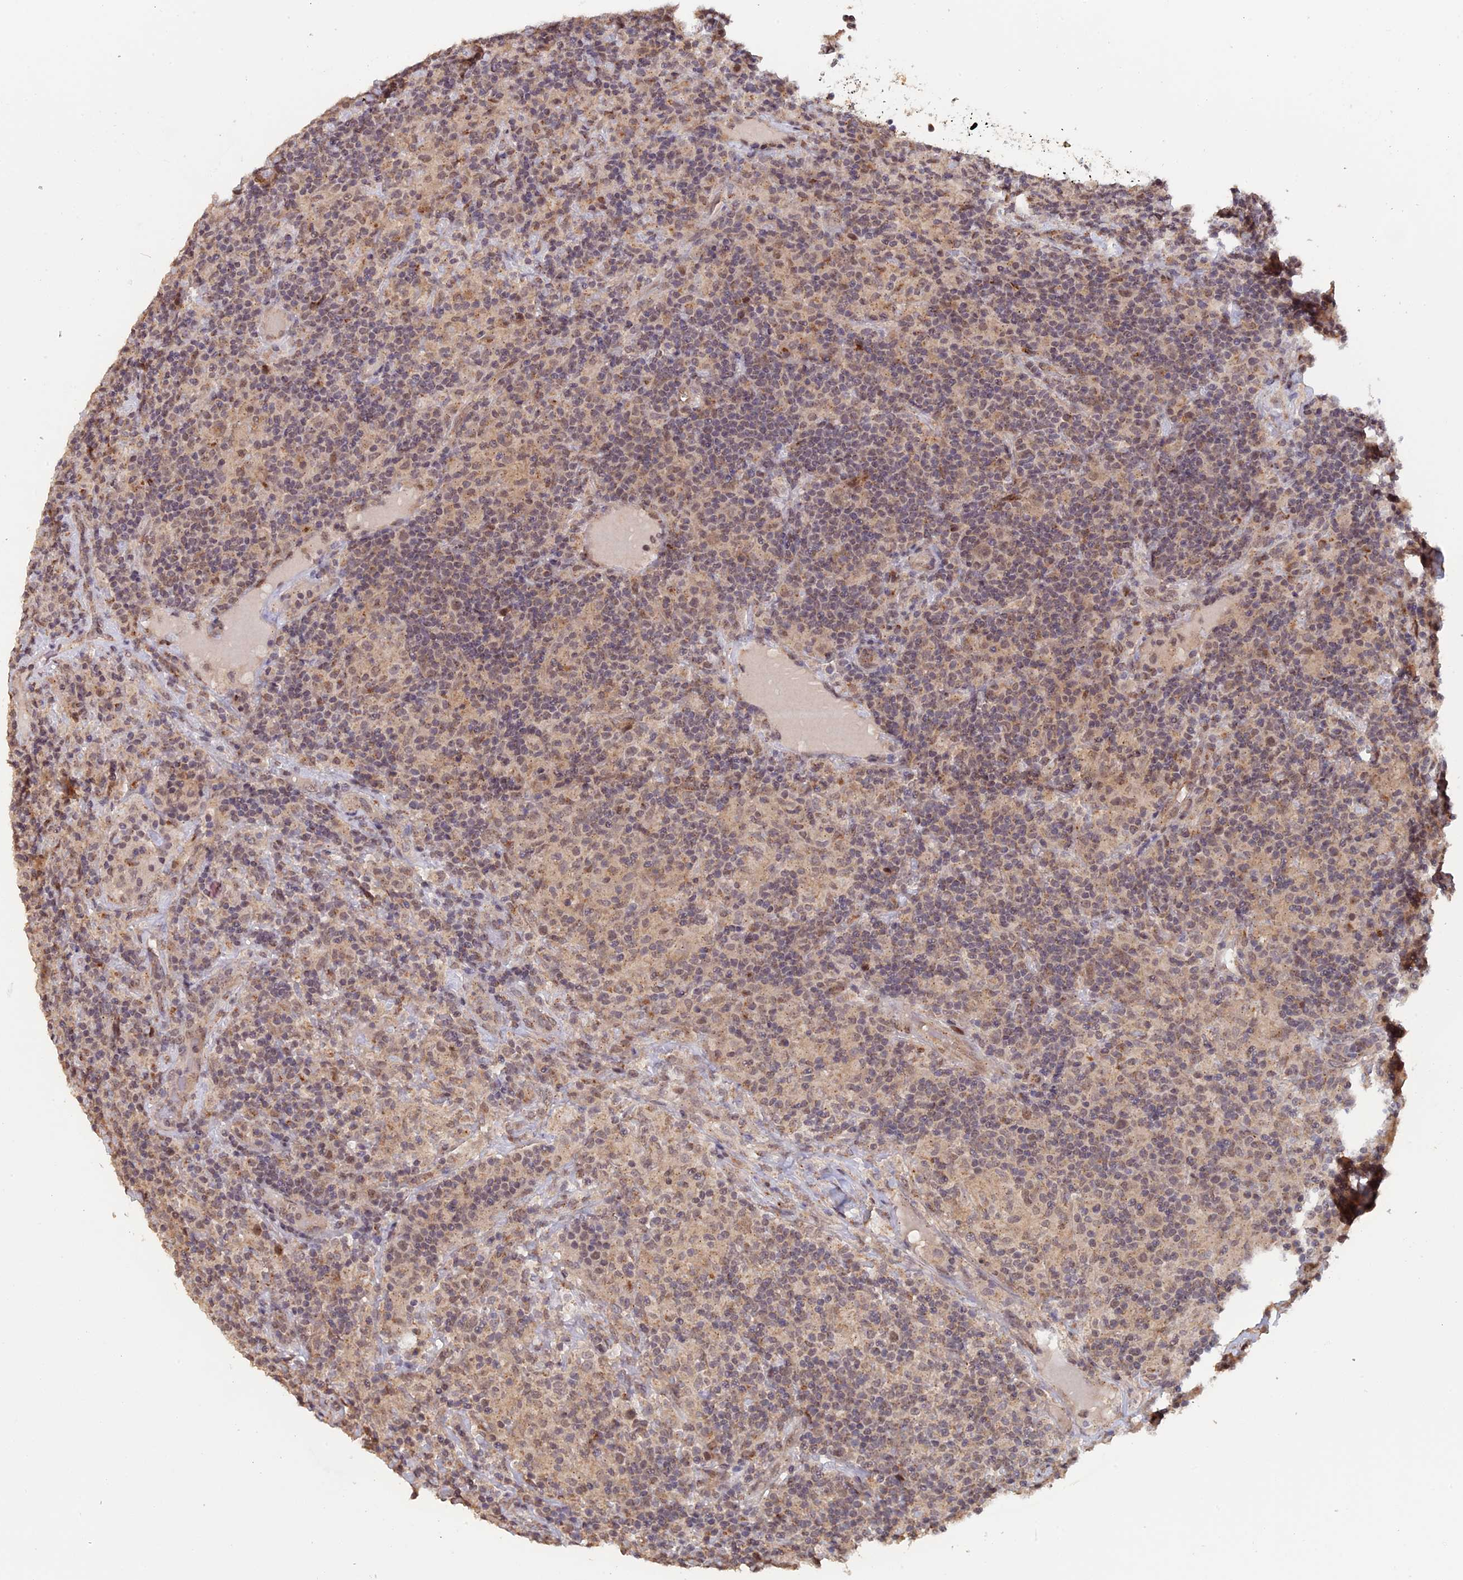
{"staining": {"intensity": "weak", "quantity": "25%-75%", "location": "cytoplasmic/membranous,nuclear"}, "tissue": "lymphoma", "cell_type": "Tumor cells", "image_type": "cancer", "snomed": [{"axis": "morphology", "description": "Hodgkin's disease, NOS"}, {"axis": "topography", "description": "Lymph node"}], "caption": "Immunohistochemical staining of Hodgkin's disease displays weak cytoplasmic/membranous and nuclear protein staining in approximately 25%-75% of tumor cells.", "gene": "PIGQ", "patient": {"sex": "male", "age": 70}}